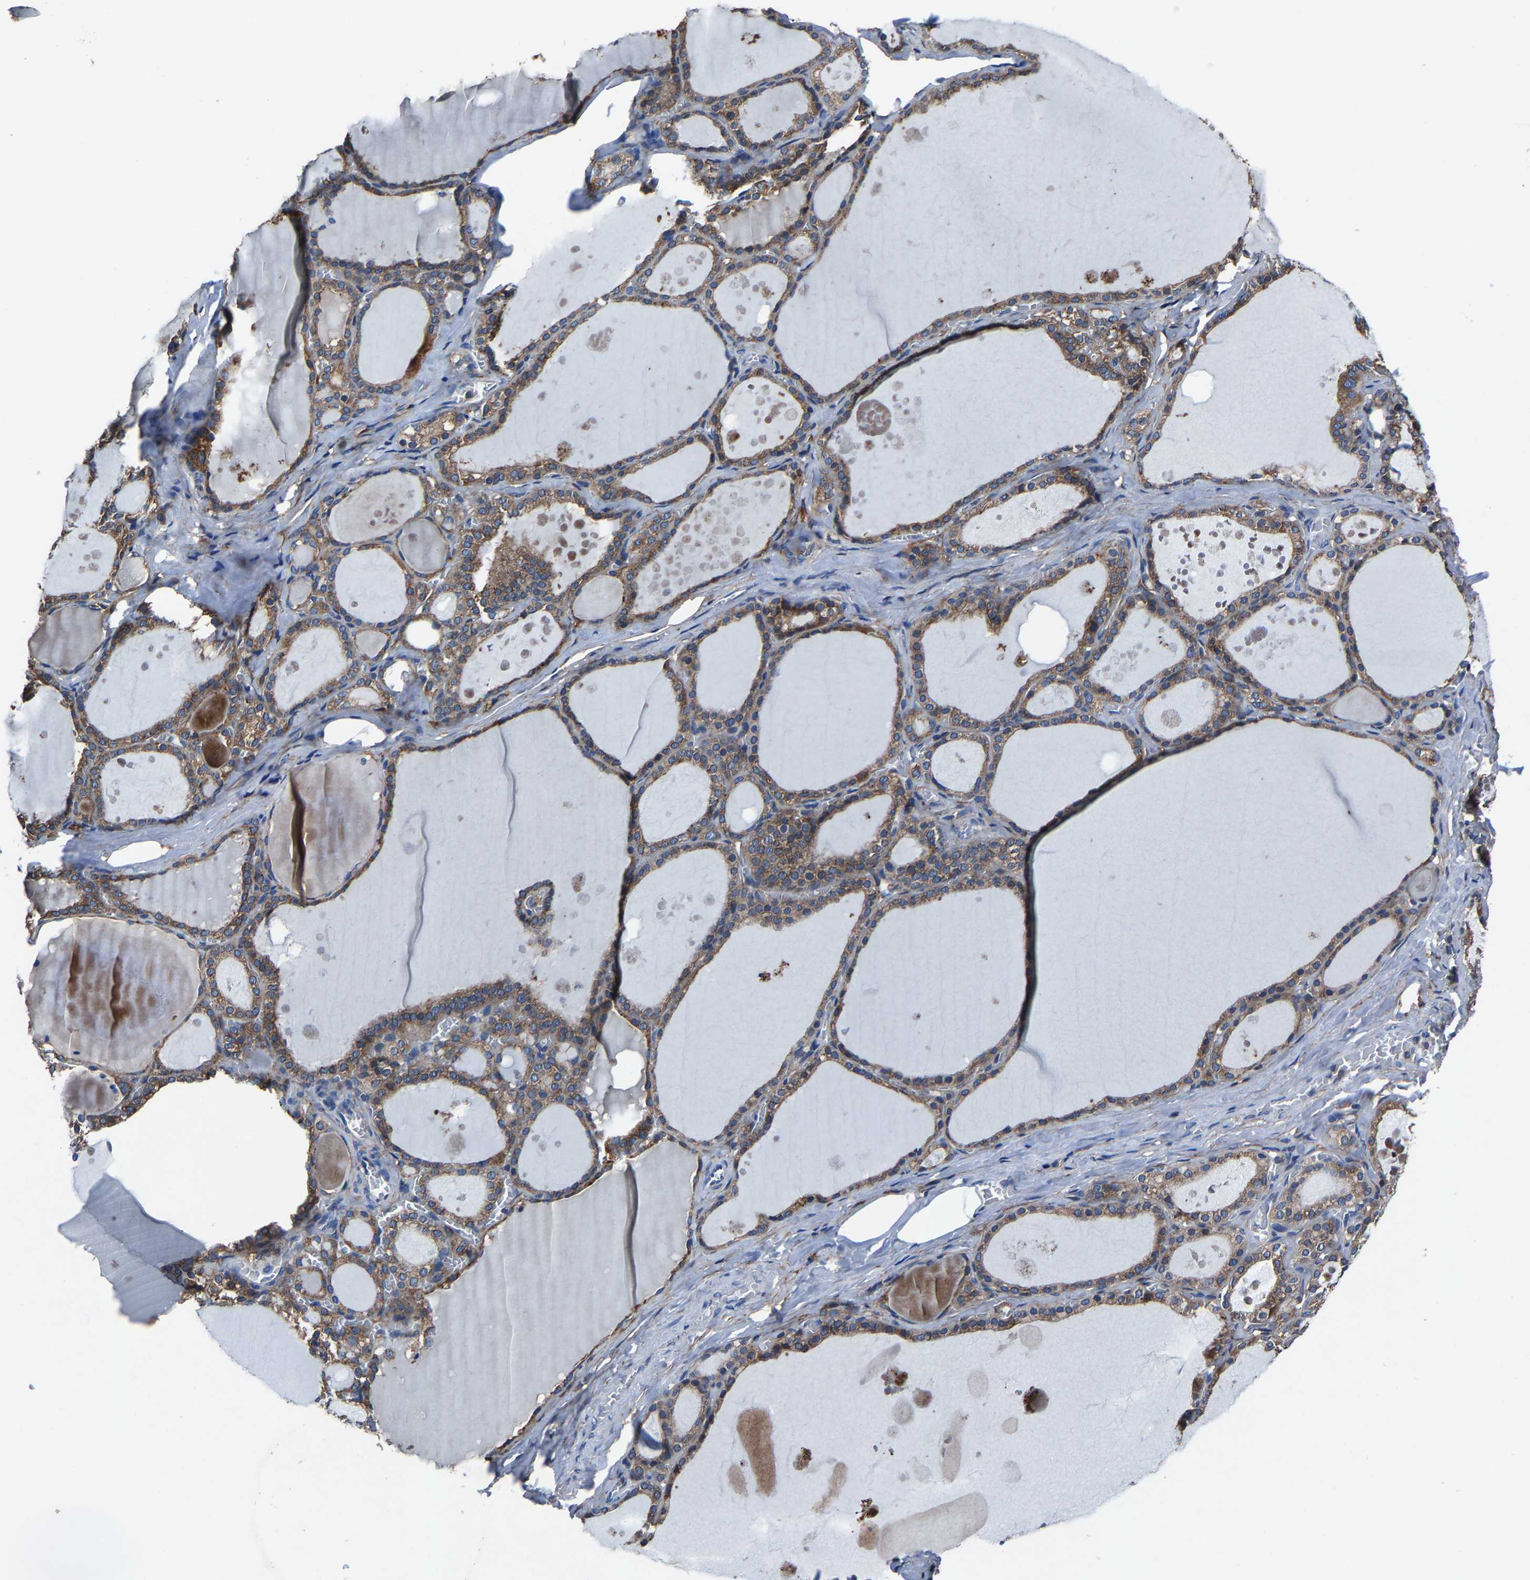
{"staining": {"intensity": "moderate", "quantity": ">75%", "location": "cytoplasmic/membranous"}, "tissue": "thyroid gland", "cell_type": "Glandular cells", "image_type": "normal", "snomed": [{"axis": "morphology", "description": "Normal tissue, NOS"}, {"axis": "topography", "description": "Thyroid gland"}], "caption": "This is a micrograph of immunohistochemistry (IHC) staining of normal thyroid gland, which shows moderate expression in the cytoplasmic/membranous of glandular cells.", "gene": "KIAA1958", "patient": {"sex": "male", "age": 56}}